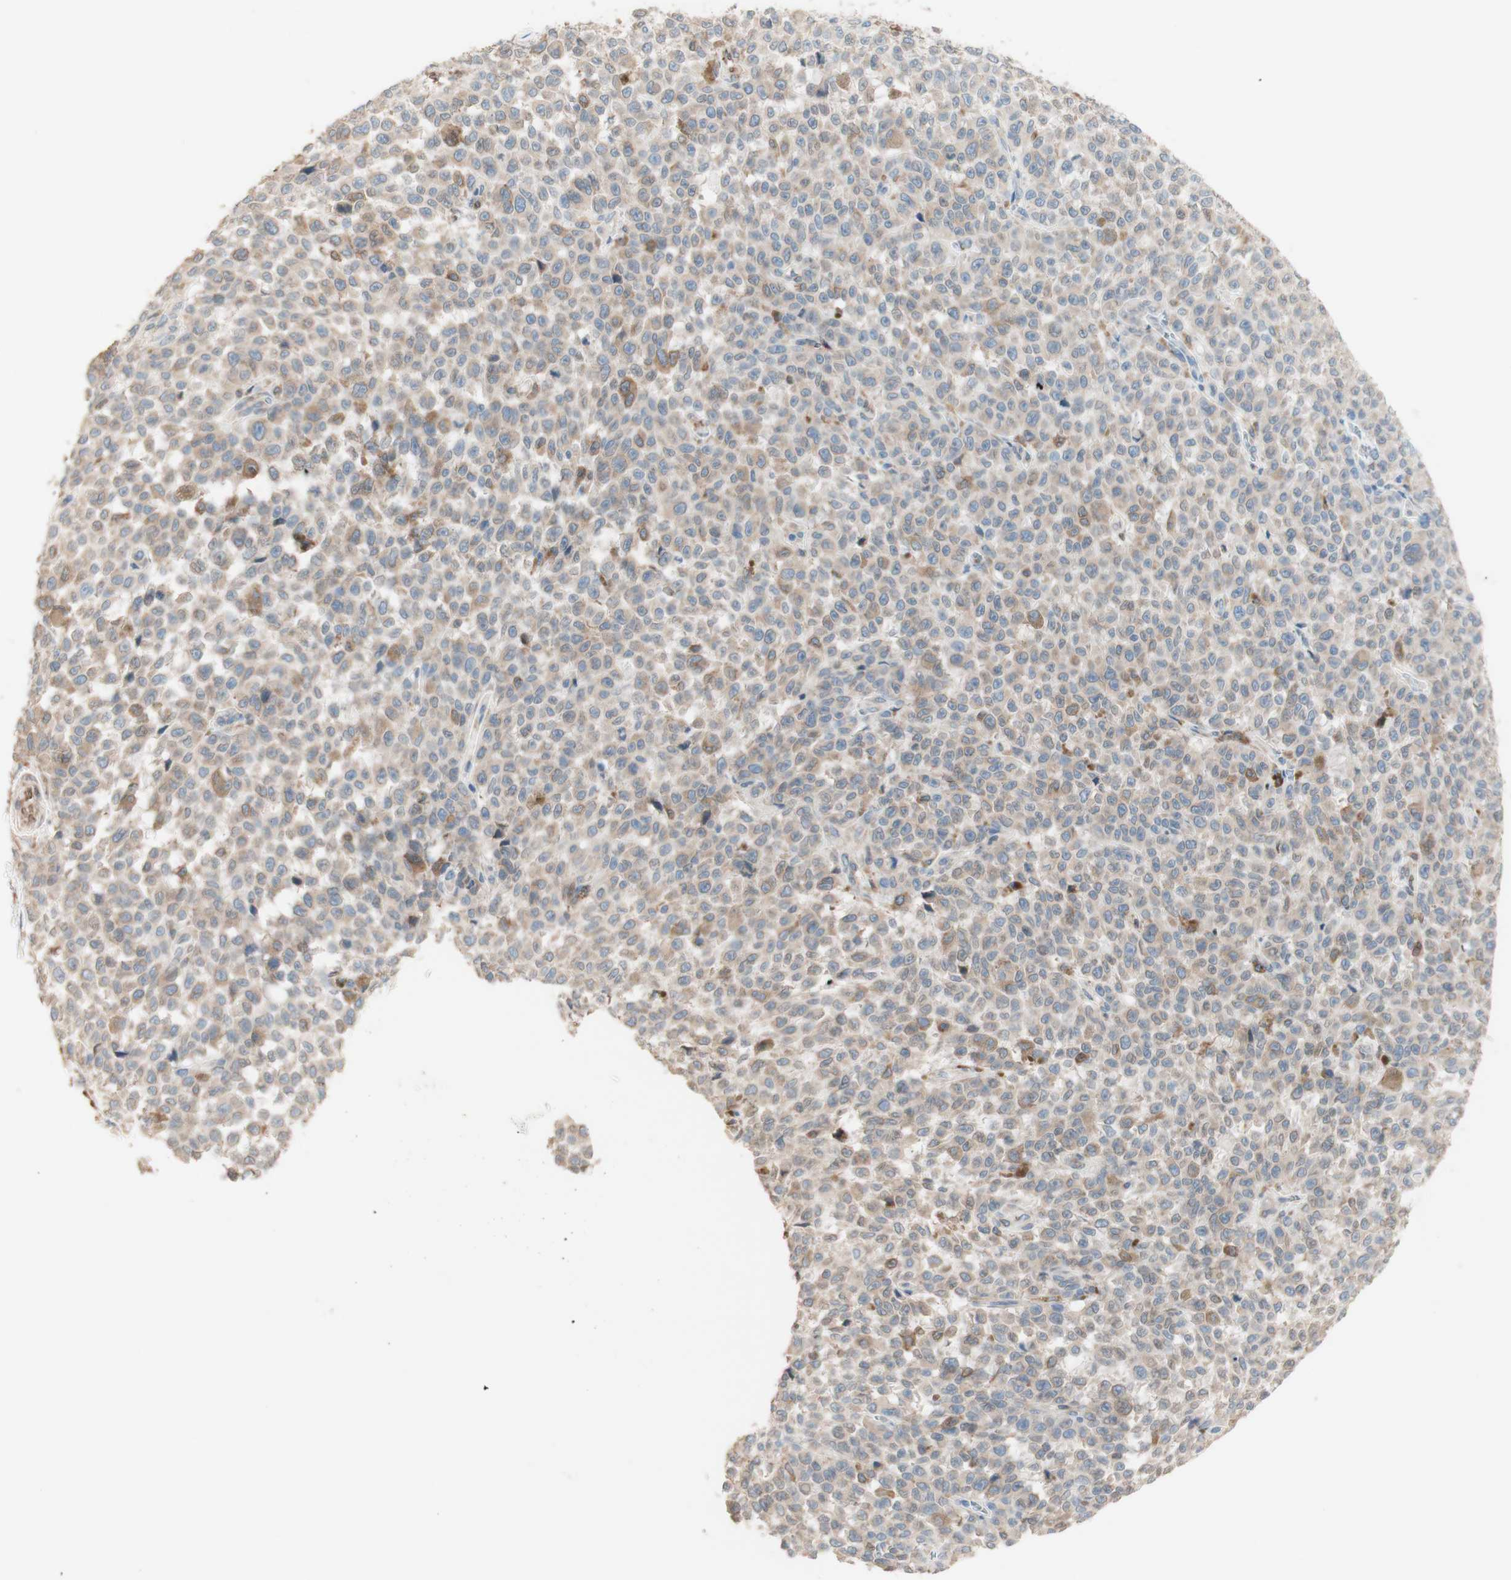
{"staining": {"intensity": "weak", "quantity": "25%-75%", "location": "cytoplasmic/membranous"}, "tissue": "melanoma", "cell_type": "Tumor cells", "image_type": "cancer", "snomed": [{"axis": "morphology", "description": "Malignant melanoma, NOS"}, {"axis": "topography", "description": "Skin"}], "caption": "Malignant melanoma tissue displays weak cytoplasmic/membranous expression in about 25%-75% of tumor cells", "gene": "COMT", "patient": {"sex": "female", "age": 82}}